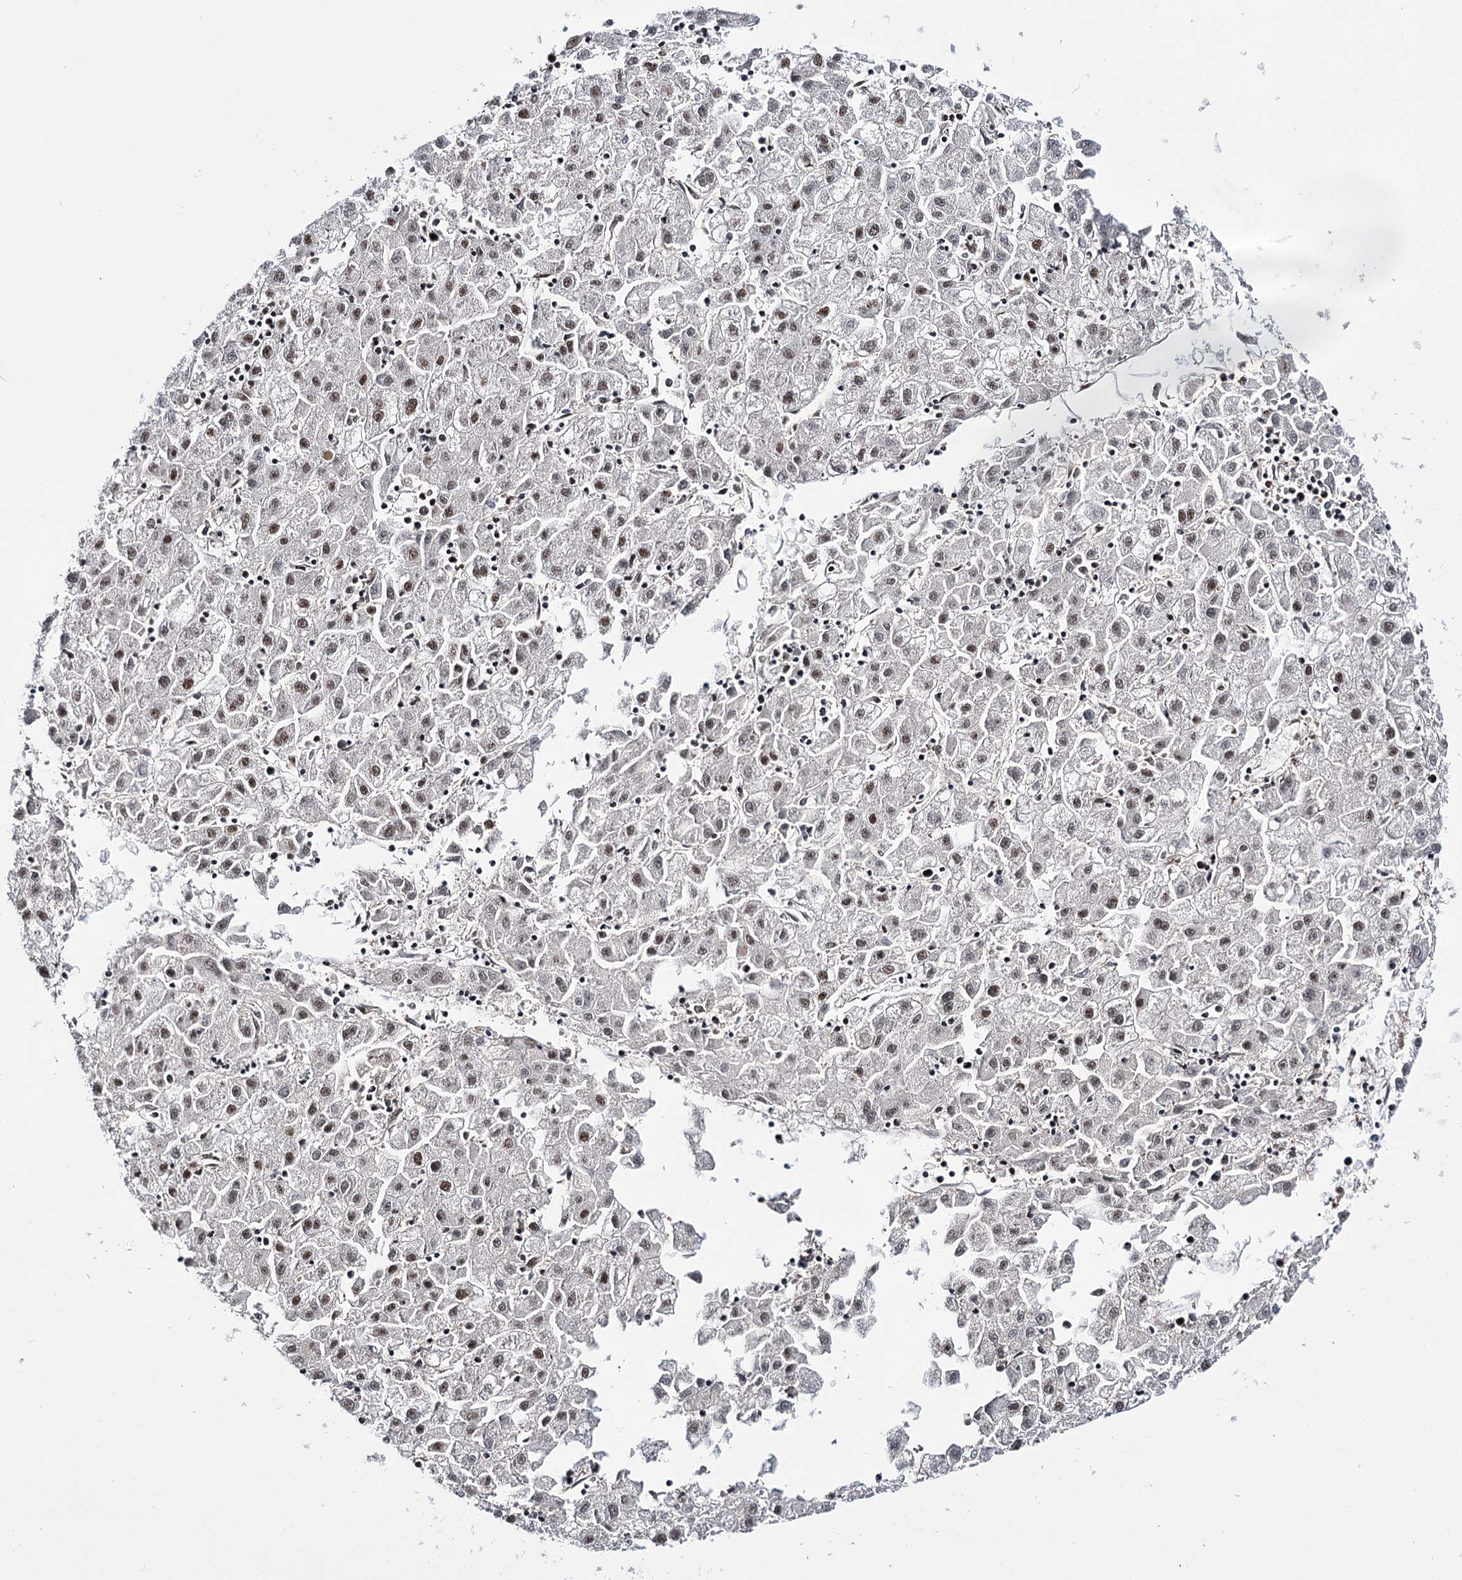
{"staining": {"intensity": "strong", "quantity": "25%-75%", "location": "nuclear"}, "tissue": "liver cancer", "cell_type": "Tumor cells", "image_type": "cancer", "snomed": [{"axis": "morphology", "description": "Carcinoma, Hepatocellular, NOS"}, {"axis": "topography", "description": "Liver"}], "caption": "A photomicrograph showing strong nuclear positivity in approximately 25%-75% of tumor cells in hepatocellular carcinoma (liver), as visualized by brown immunohistochemical staining.", "gene": "PRPF40A", "patient": {"sex": "male", "age": 72}}